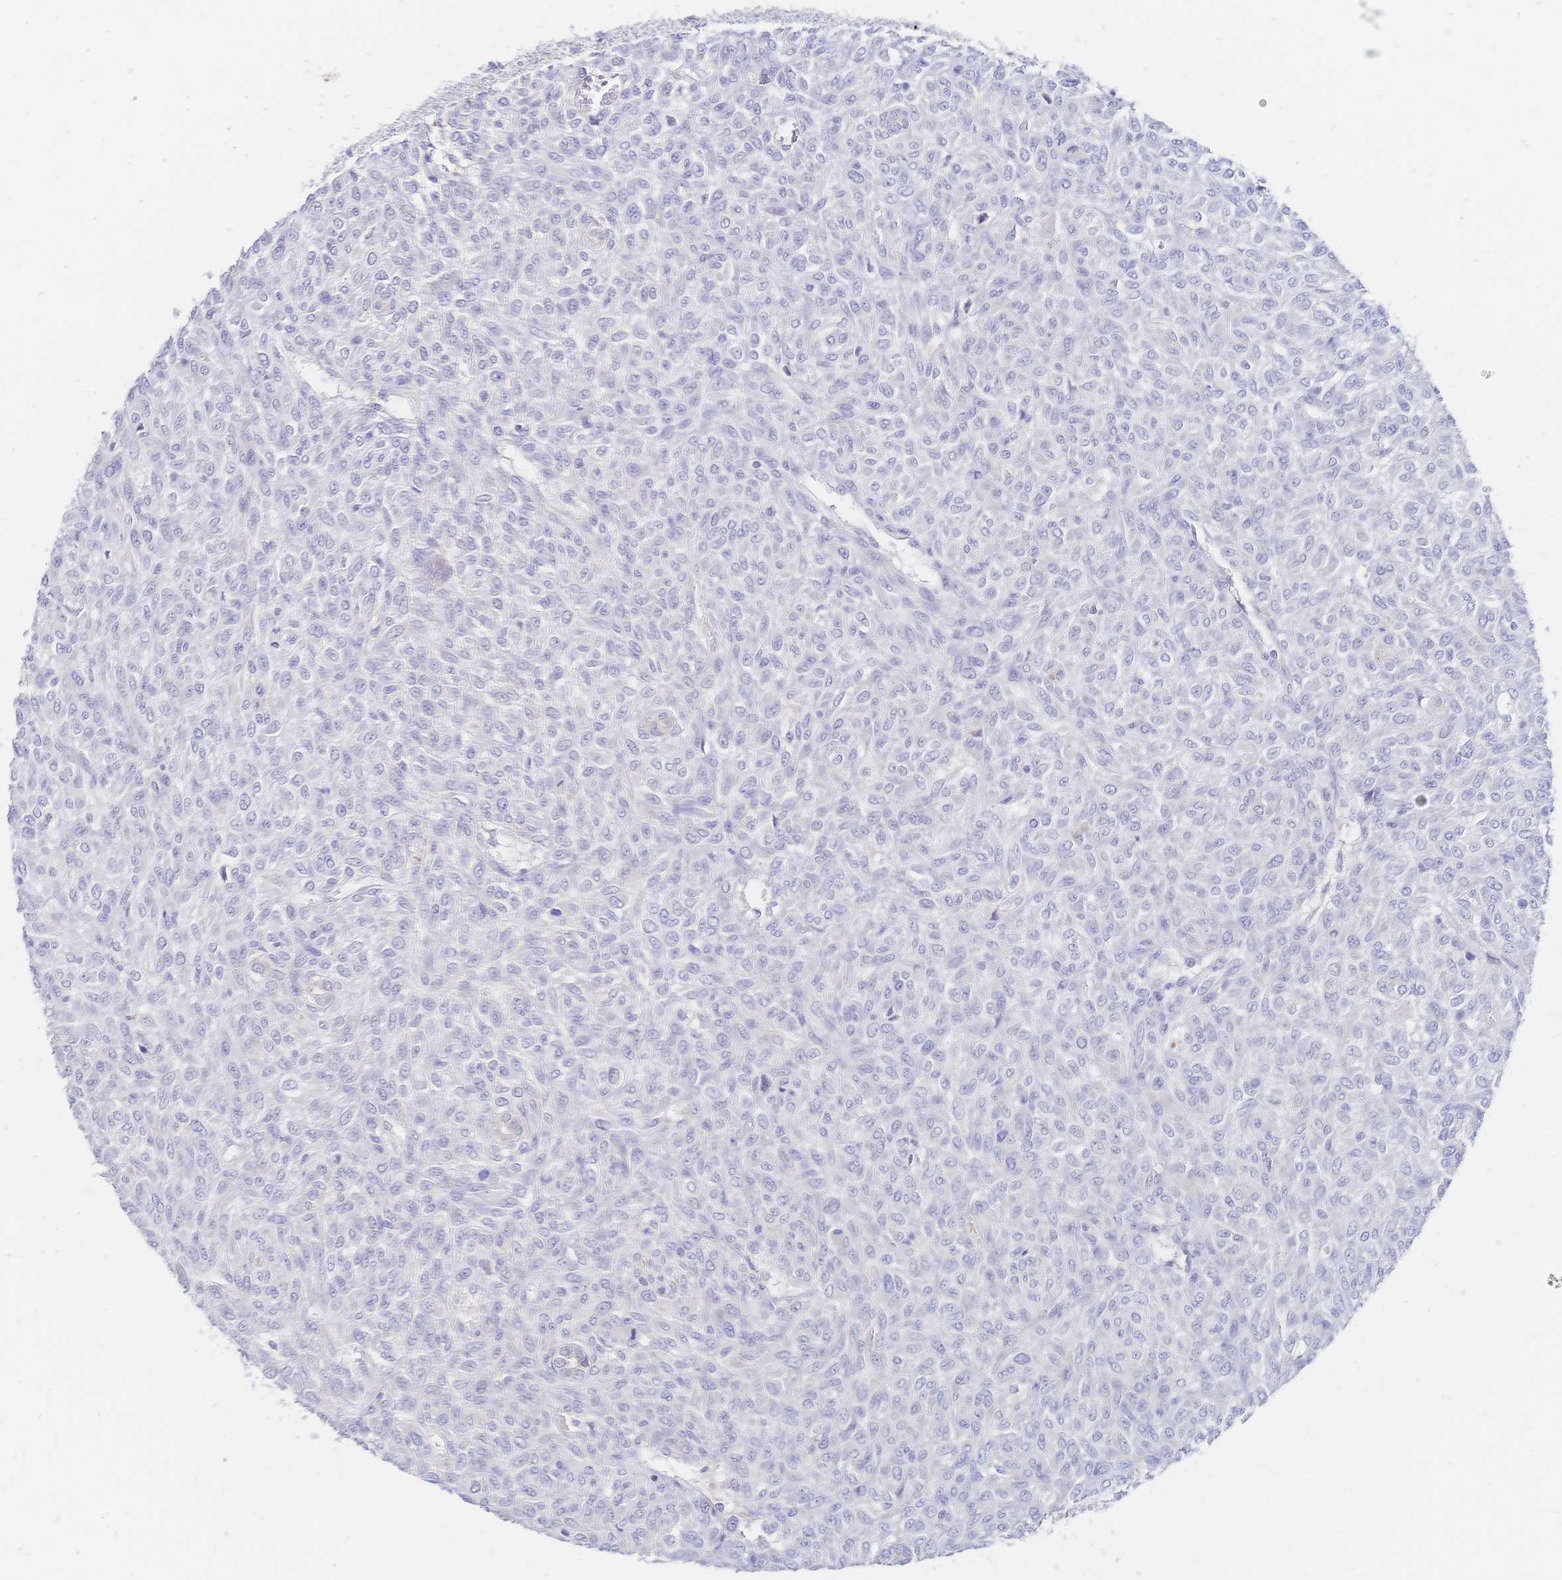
{"staining": {"intensity": "negative", "quantity": "none", "location": "none"}, "tissue": "renal cancer", "cell_type": "Tumor cells", "image_type": "cancer", "snomed": [{"axis": "morphology", "description": "Adenocarcinoma, NOS"}, {"axis": "topography", "description": "Kidney"}], "caption": "The micrograph shows no significant staining in tumor cells of renal adenocarcinoma.", "gene": "VWC2L", "patient": {"sex": "male", "age": 58}}